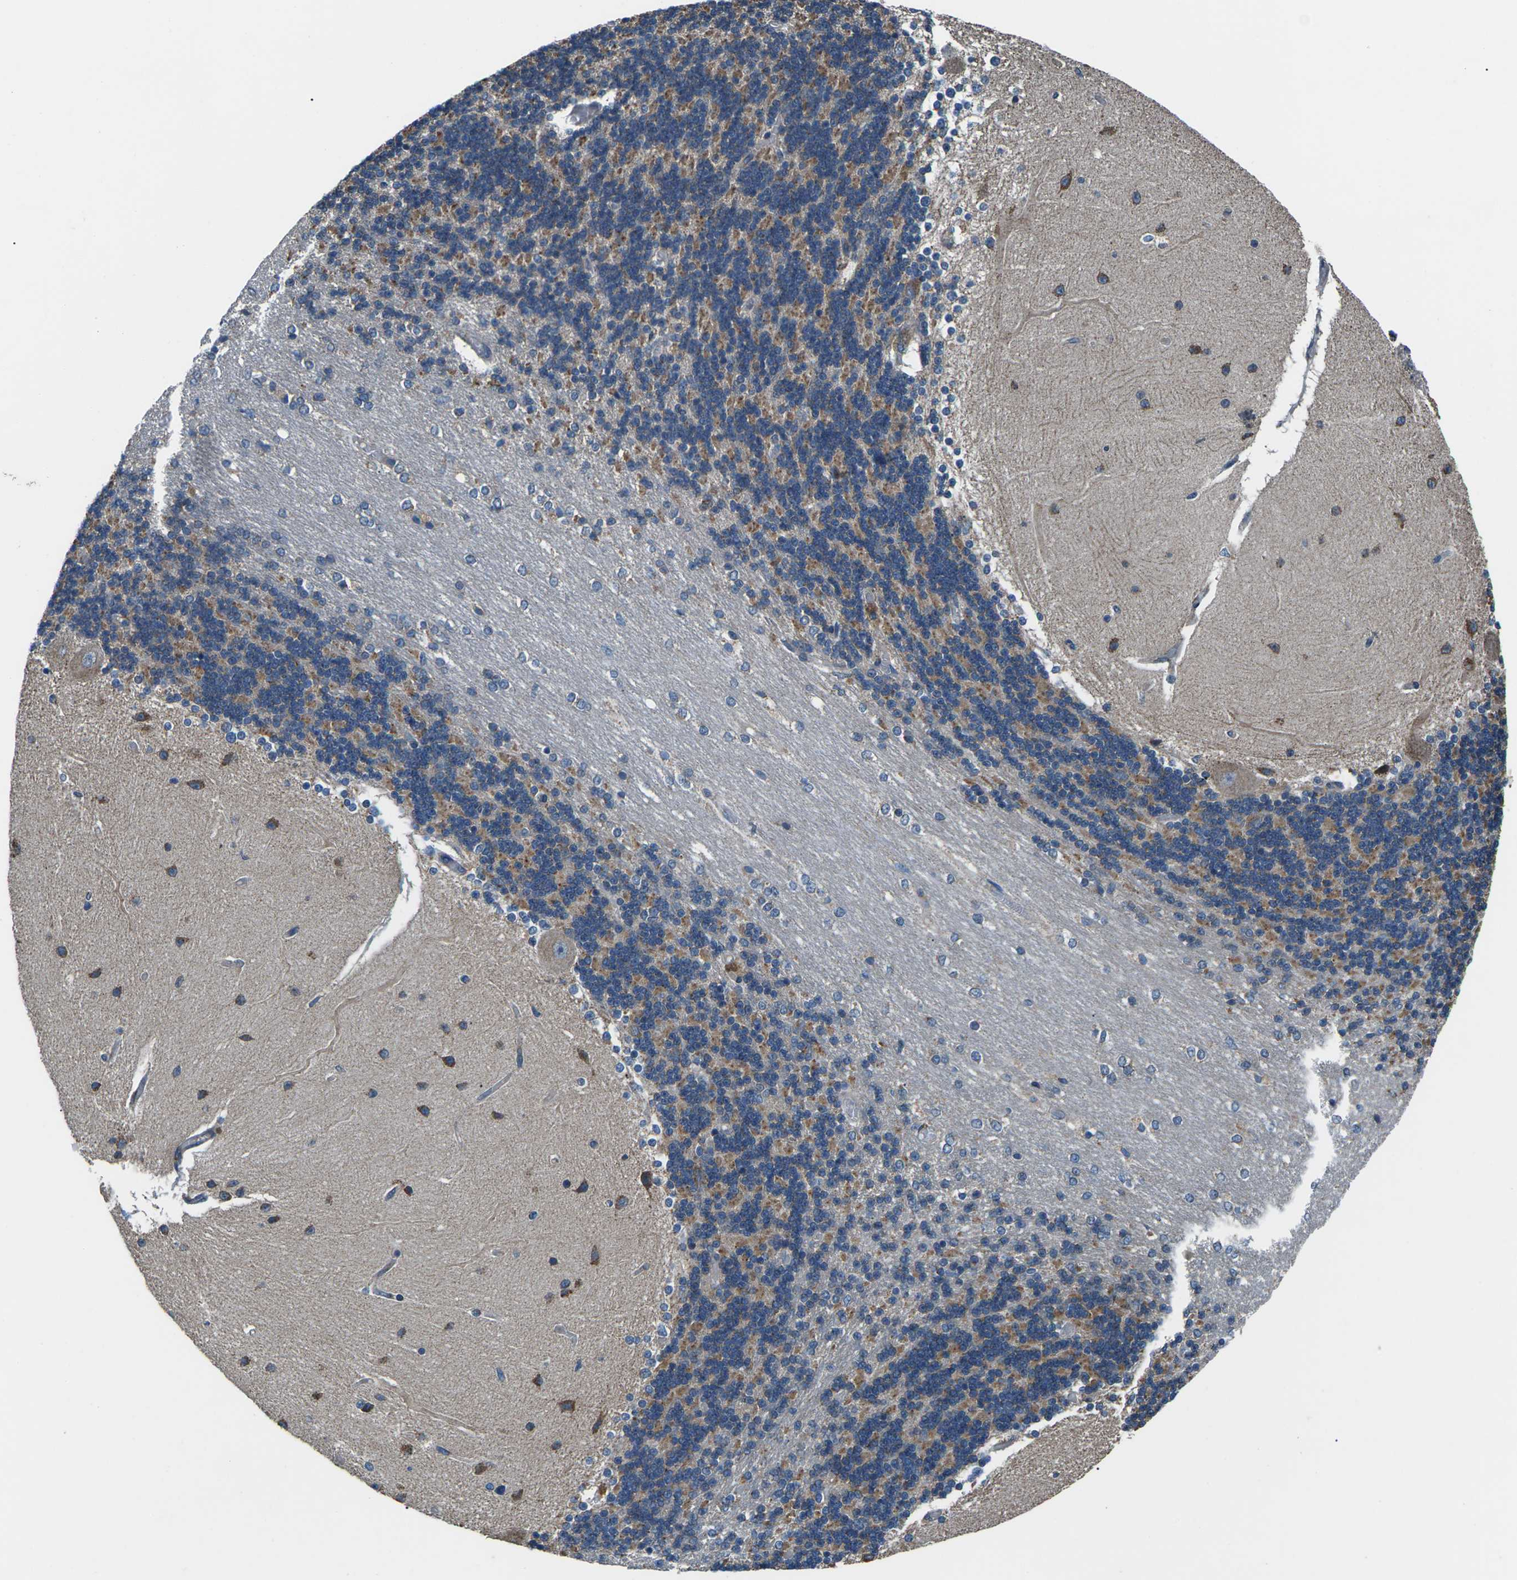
{"staining": {"intensity": "moderate", "quantity": "25%-75%", "location": "cytoplasmic/membranous"}, "tissue": "cerebellum", "cell_type": "Cells in granular layer", "image_type": "normal", "snomed": [{"axis": "morphology", "description": "Normal tissue, NOS"}, {"axis": "topography", "description": "Cerebellum"}], "caption": "Cerebellum stained for a protein (brown) reveals moderate cytoplasmic/membranous positive positivity in approximately 25%-75% of cells in granular layer.", "gene": "GABRP", "patient": {"sex": "female", "age": 54}}